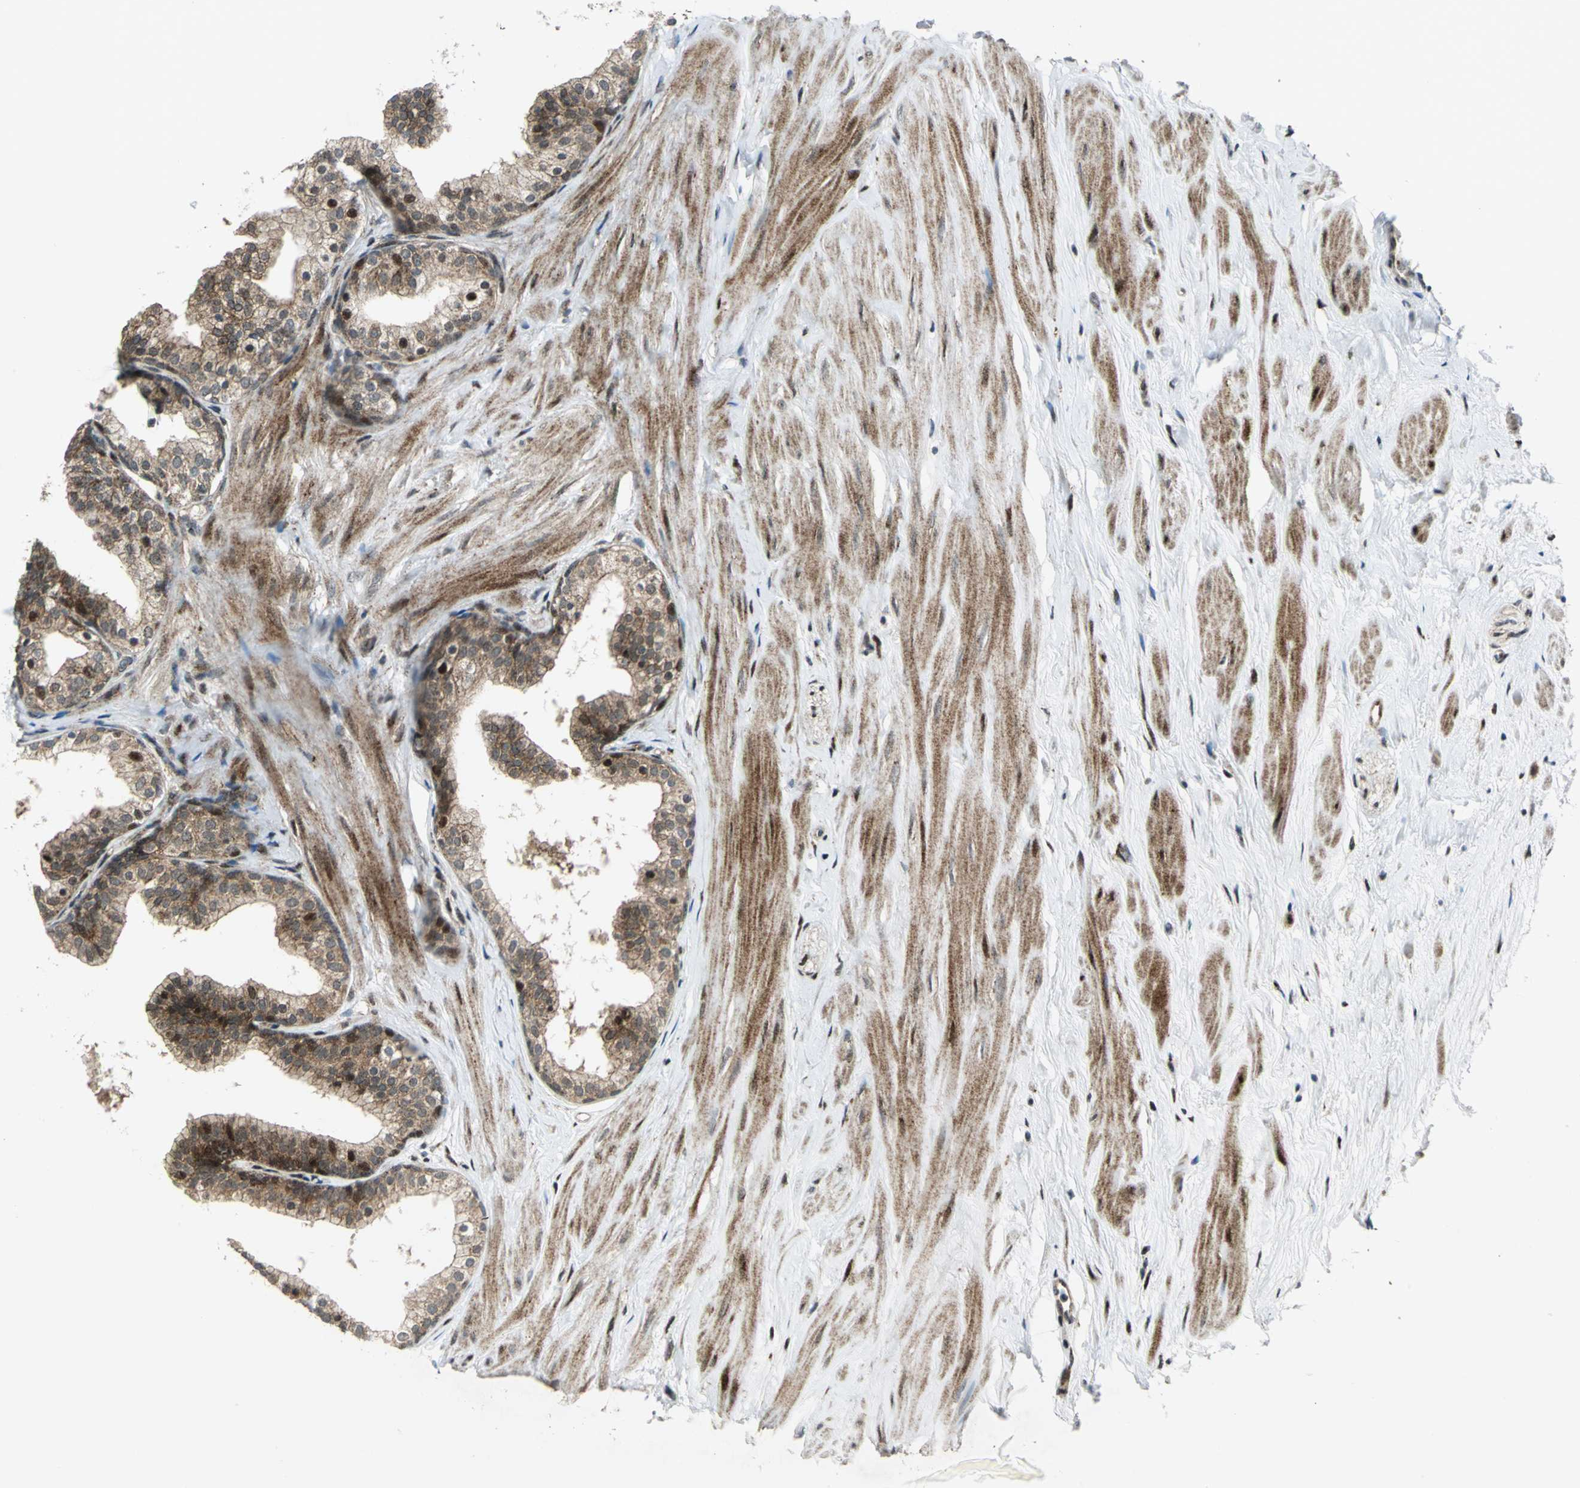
{"staining": {"intensity": "moderate", "quantity": ">75%", "location": "cytoplasmic/membranous,nuclear"}, "tissue": "prostate", "cell_type": "Glandular cells", "image_type": "normal", "snomed": [{"axis": "morphology", "description": "Normal tissue, NOS"}, {"axis": "topography", "description": "Prostate"}], "caption": "A brown stain highlights moderate cytoplasmic/membranous,nuclear expression of a protein in glandular cells of unremarkable prostate. (DAB = brown stain, brightfield microscopy at high magnification).", "gene": "ATP6V1A", "patient": {"sex": "male", "age": 60}}